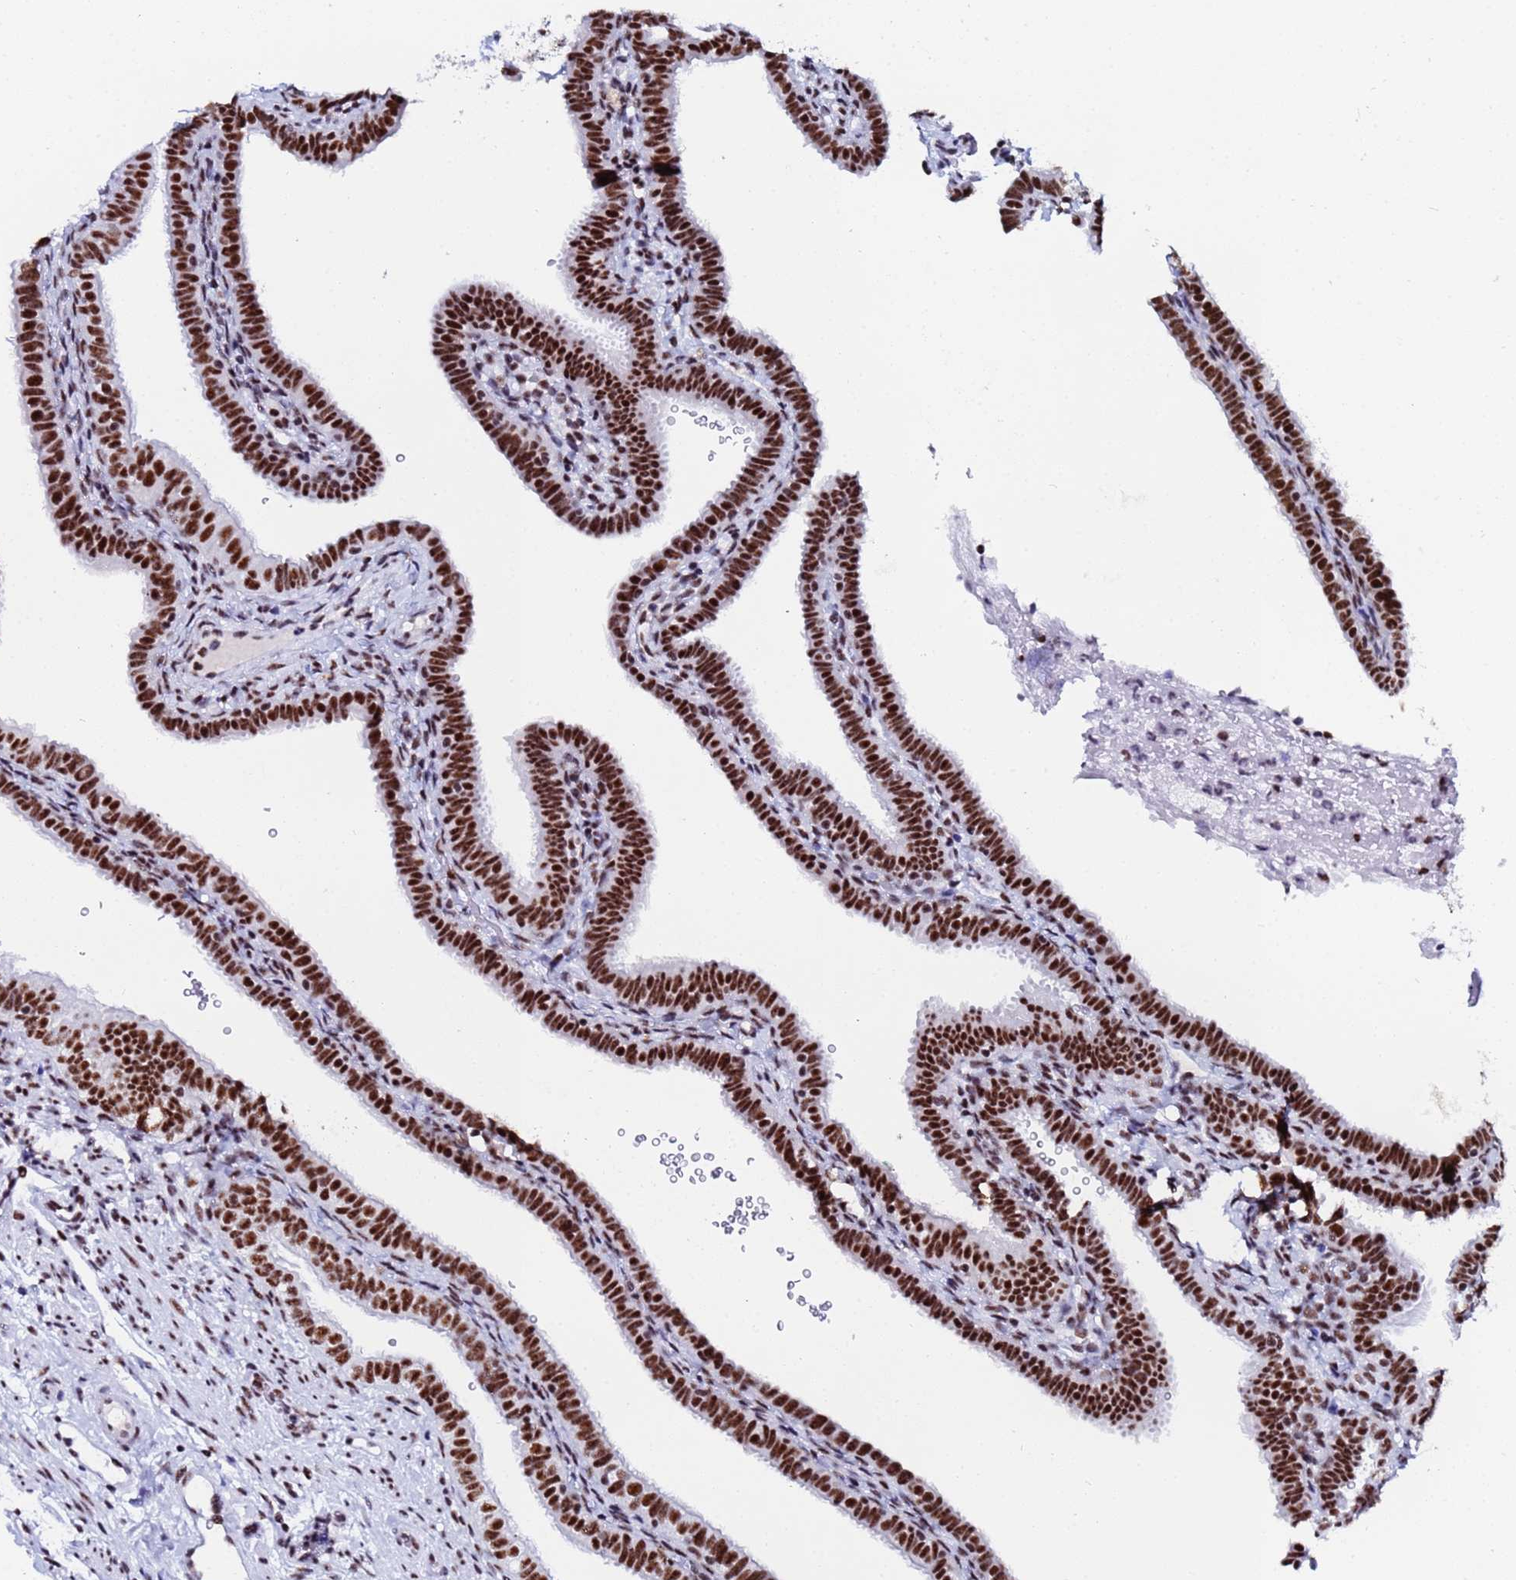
{"staining": {"intensity": "strong", "quantity": ">75%", "location": "nuclear"}, "tissue": "fallopian tube", "cell_type": "Glandular cells", "image_type": "normal", "snomed": [{"axis": "morphology", "description": "Normal tissue, NOS"}, {"axis": "topography", "description": "Fallopian tube"}], "caption": "An image of human fallopian tube stained for a protein exhibits strong nuclear brown staining in glandular cells.", "gene": "SNRPA1", "patient": {"sex": "female", "age": 41}}